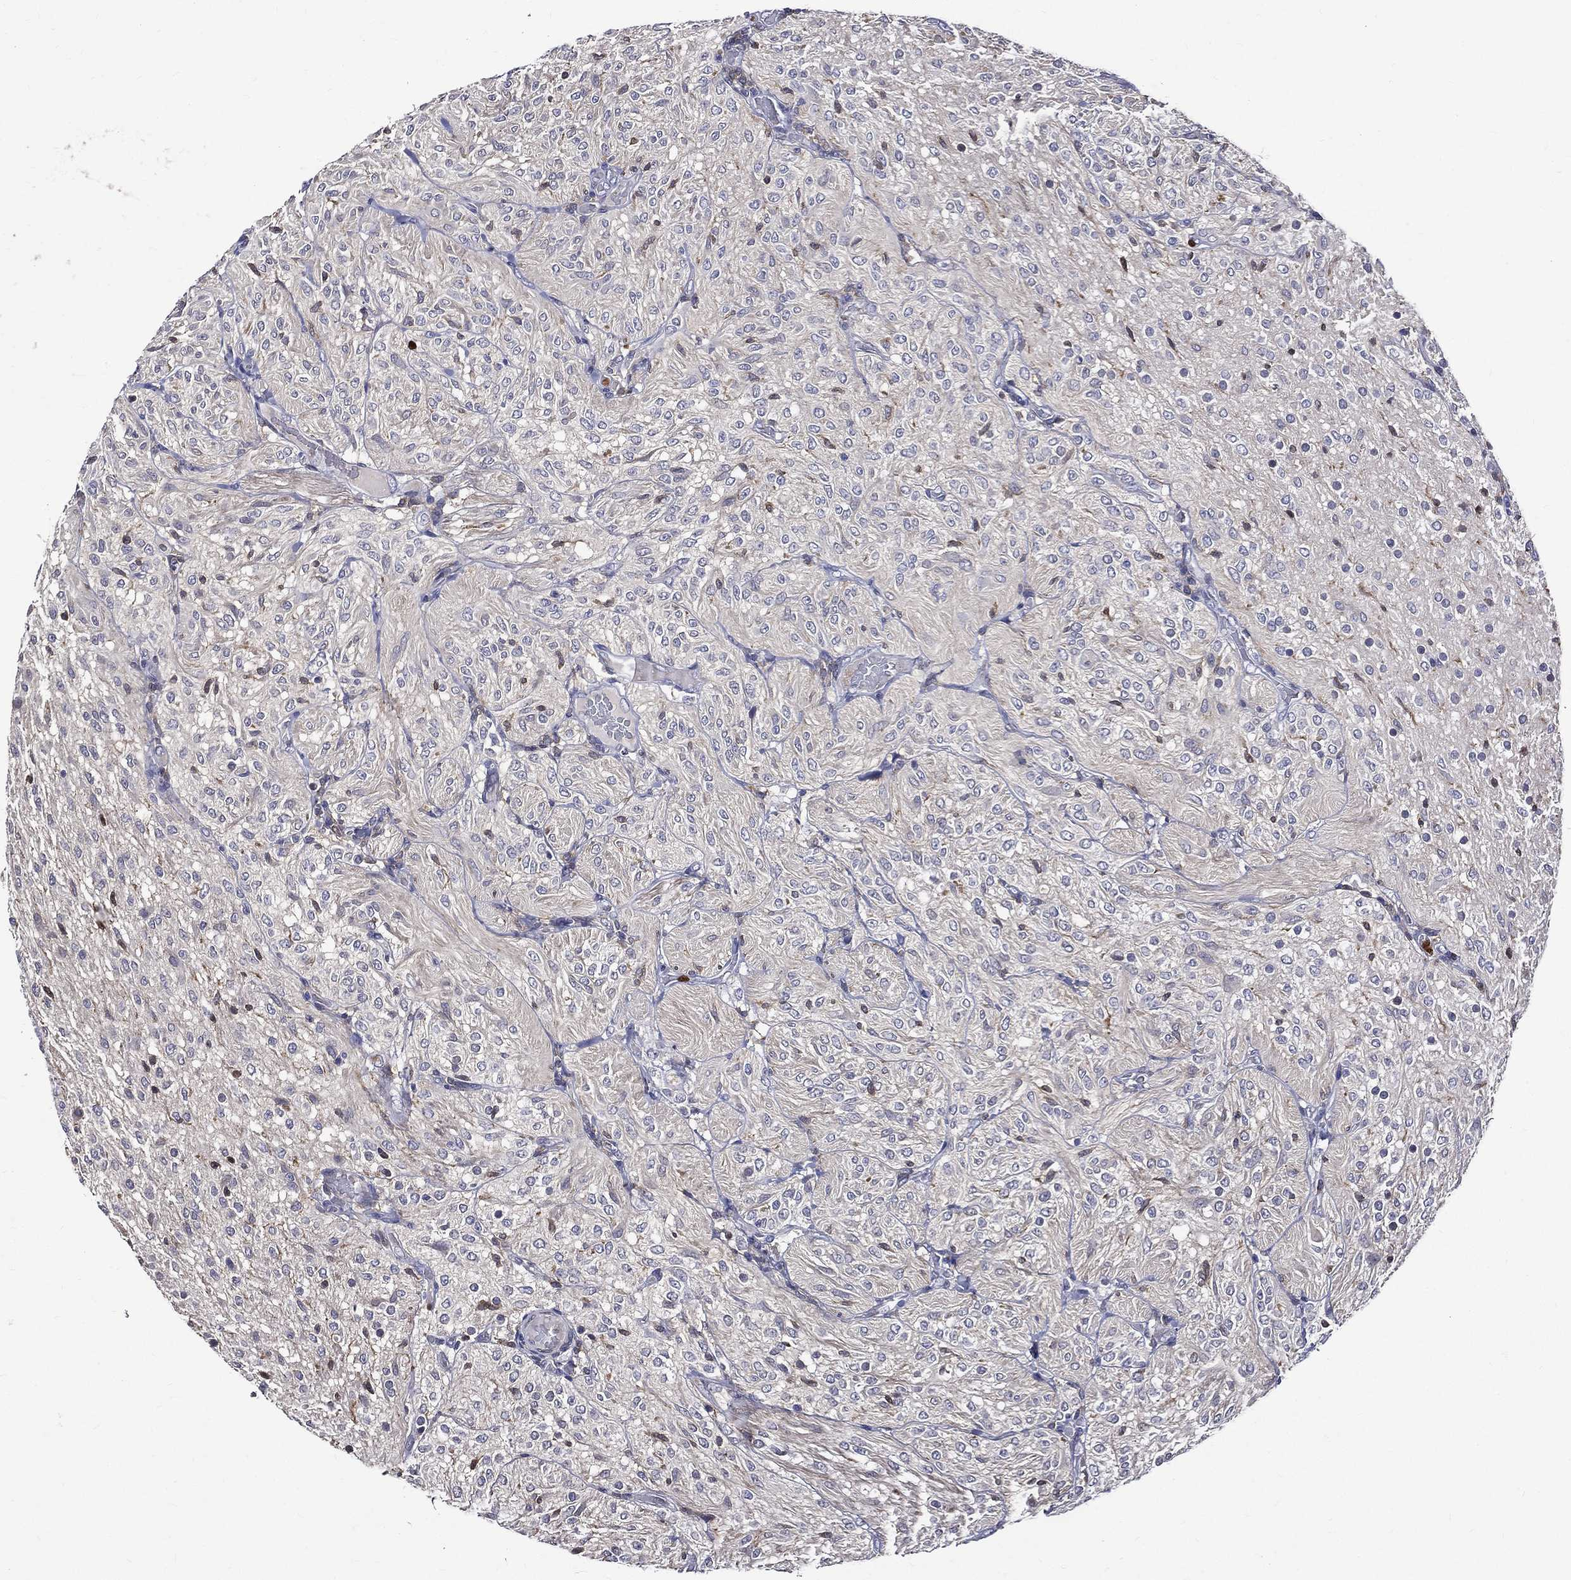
{"staining": {"intensity": "negative", "quantity": "none", "location": "none"}, "tissue": "glioma", "cell_type": "Tumor cells", "image_type": "cancer", "snomed": [{"axis": "morphology", "description": "Glioma, malignant, Low grade"}, {"axis": "topography", "description": "Brain"}], "caption": "Photomicrograph shows no significant protein staining in tumor cells of low-grade glioma (malignant). (DAB (3,3'-diaminobenzidine) immunohistochemistry with hematoxylin counter stain).", "gene": "GPR171", "patient": {"sex": "male", "age": 3}}